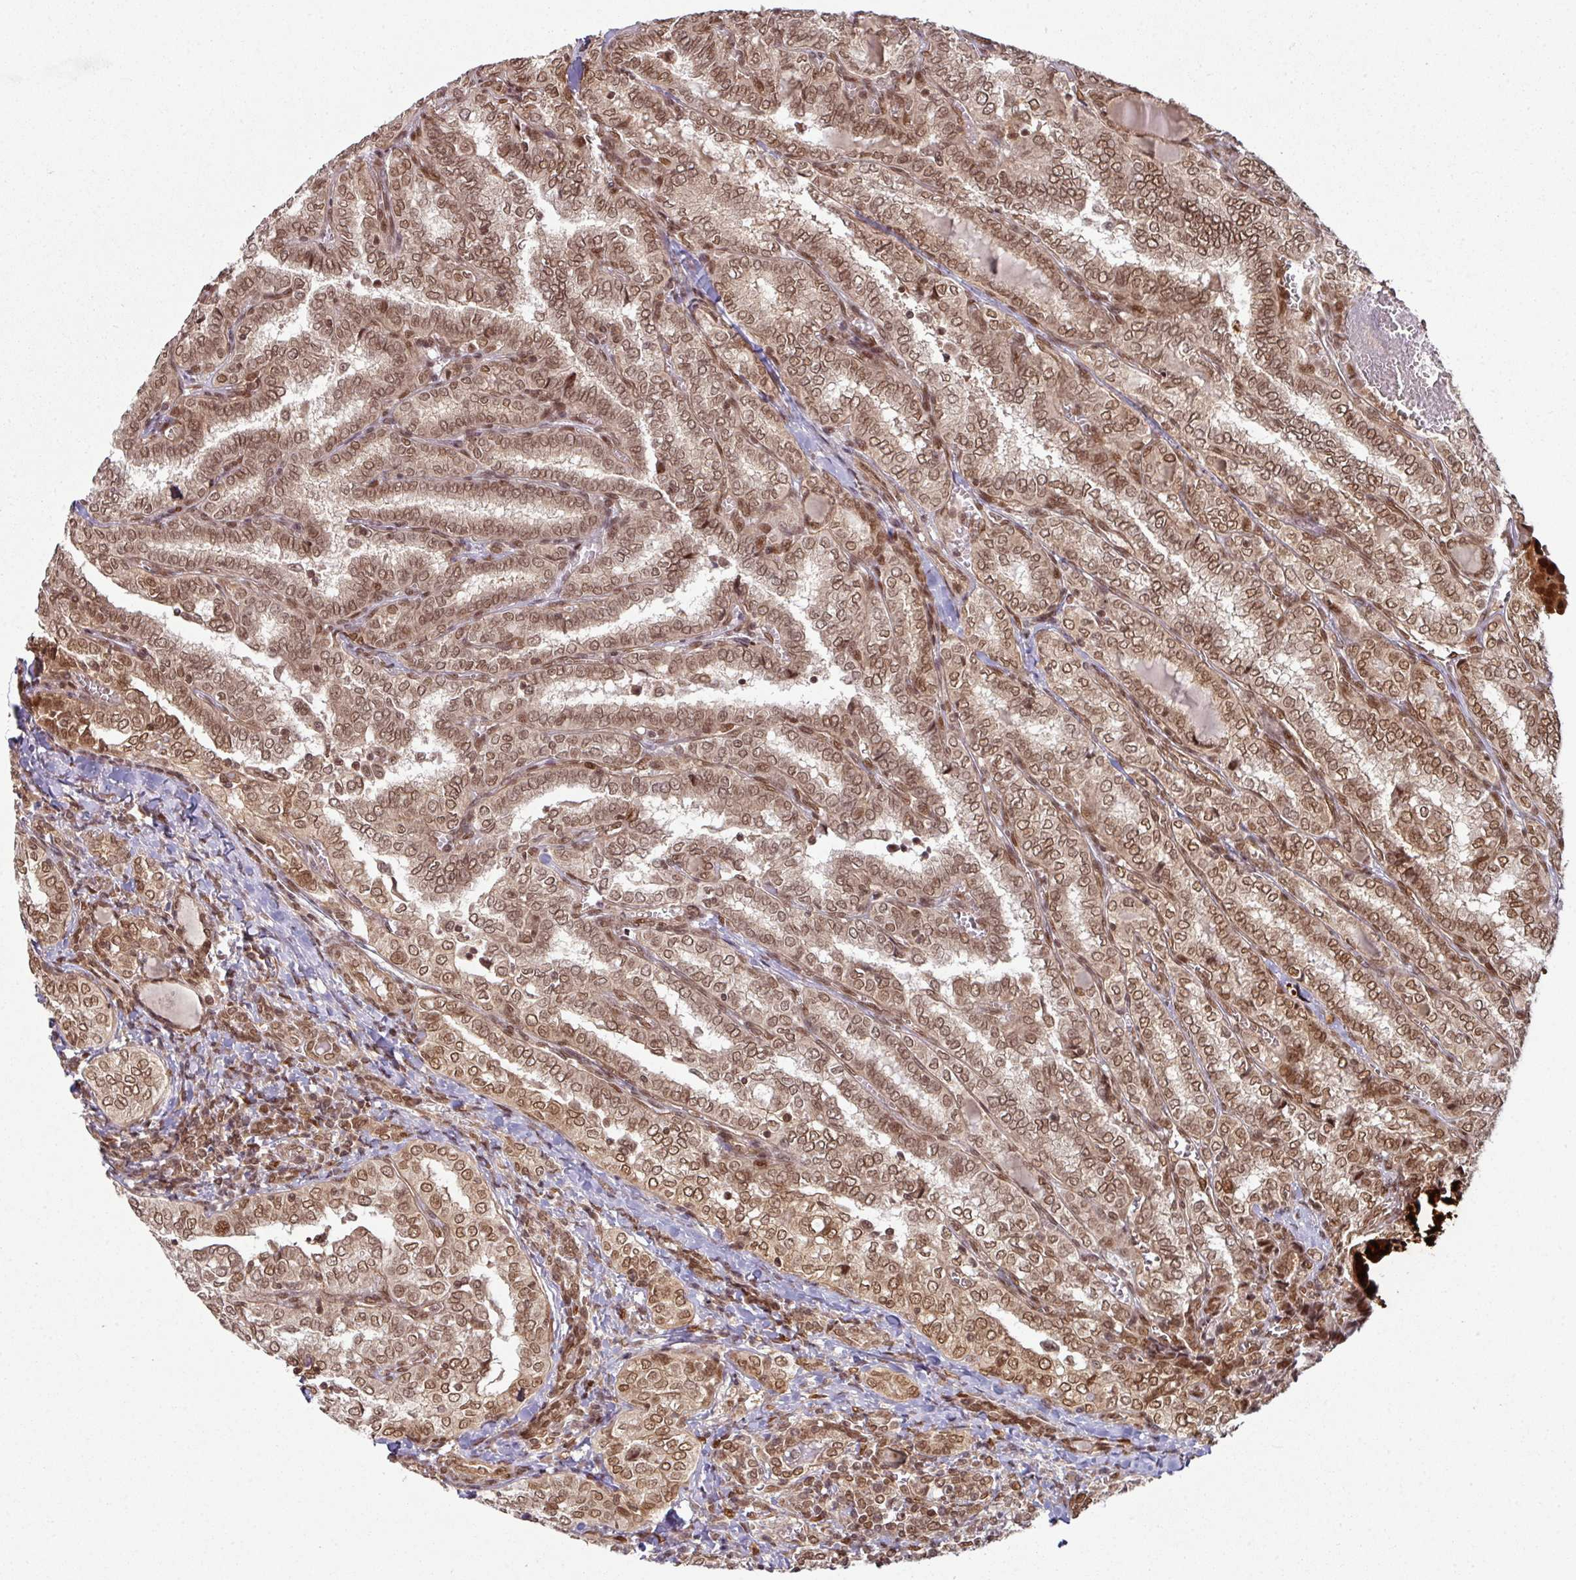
{"staining": {"intensity": "moderate", "quantity": ">75%", "location": "cytoplasmic/membranous,nuclear"}, "tissue": "thyroid cancer", "cell_type": "Tumor cells", "image_type": "cancer", "snomed": [{"axis": "morphology", "description": "Papillary adenocarcinoma, NOS"}, {"axis": "topography", "description": "Thyroid gland"}], "caption": "Immunohistochemistry (IHC) (DAB) staining of papillary adenocarcinoma (thyroid) exhibits moderate cytoplasmic/membranous and nuclear protein positivity in about >75% of tumor cells.", "gene": "SIK3", "patient": {"sex": "female", "age": 30}}